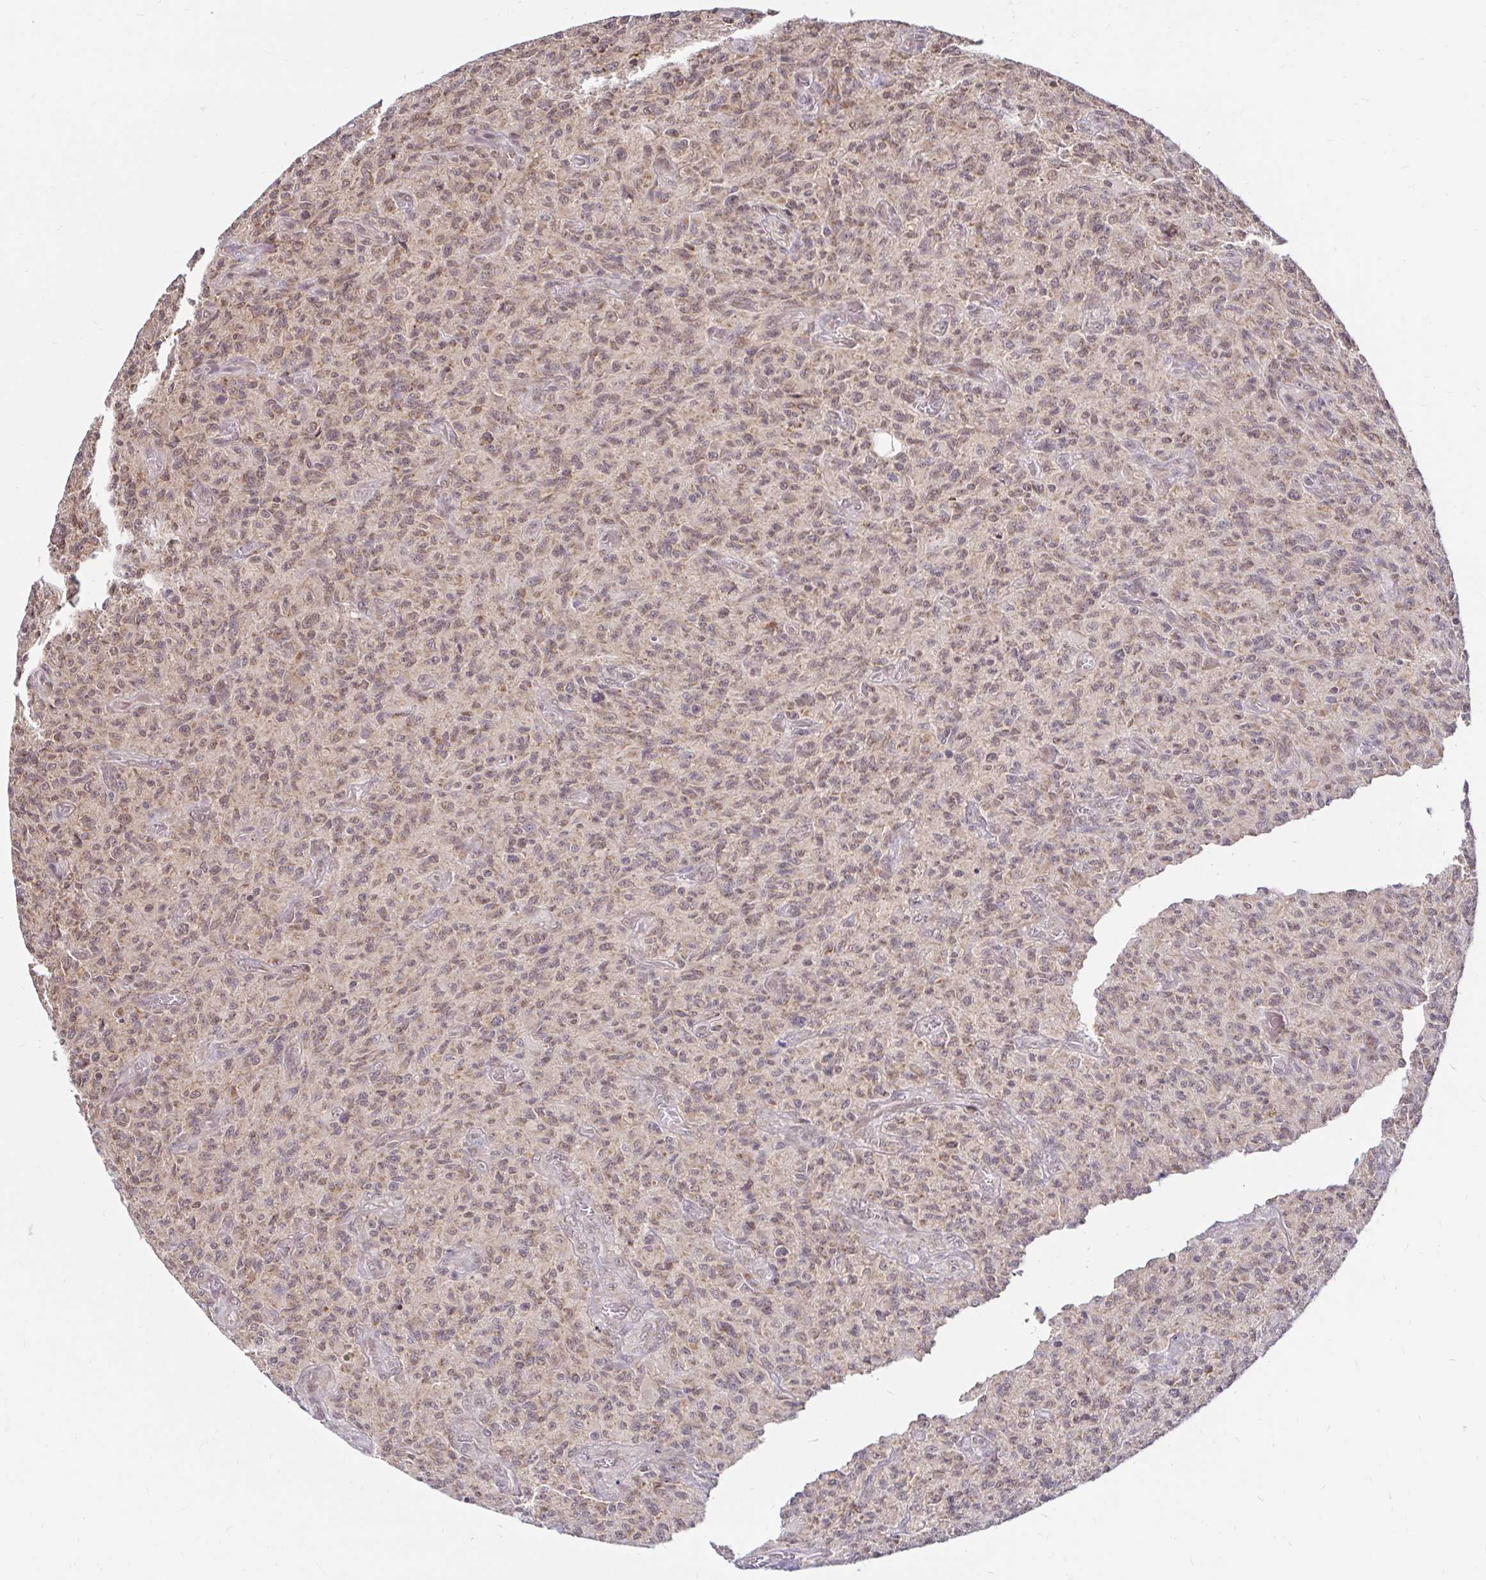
{"staining": {"intensity": "weak", "quantity": ">75%", "location": "cytoplasmic/membranous,nuclear"}, "tissue": "glioma", "cell_type": "Tumor cells", "image_type": "cancer", "snomed": [{"axis": "morphology", "description": "Glioma, malignant, High grade"}, {"axis": "topography", "description": "Brain"}], "caption": "A low amount of weak cytoplasmic/membranous and nuclear expression is identified in about >75% of tumor cells in malignant high-grade glioma tissue.", "gene": "TIMM50", "patient": {"sex": "male", "age": 61}}